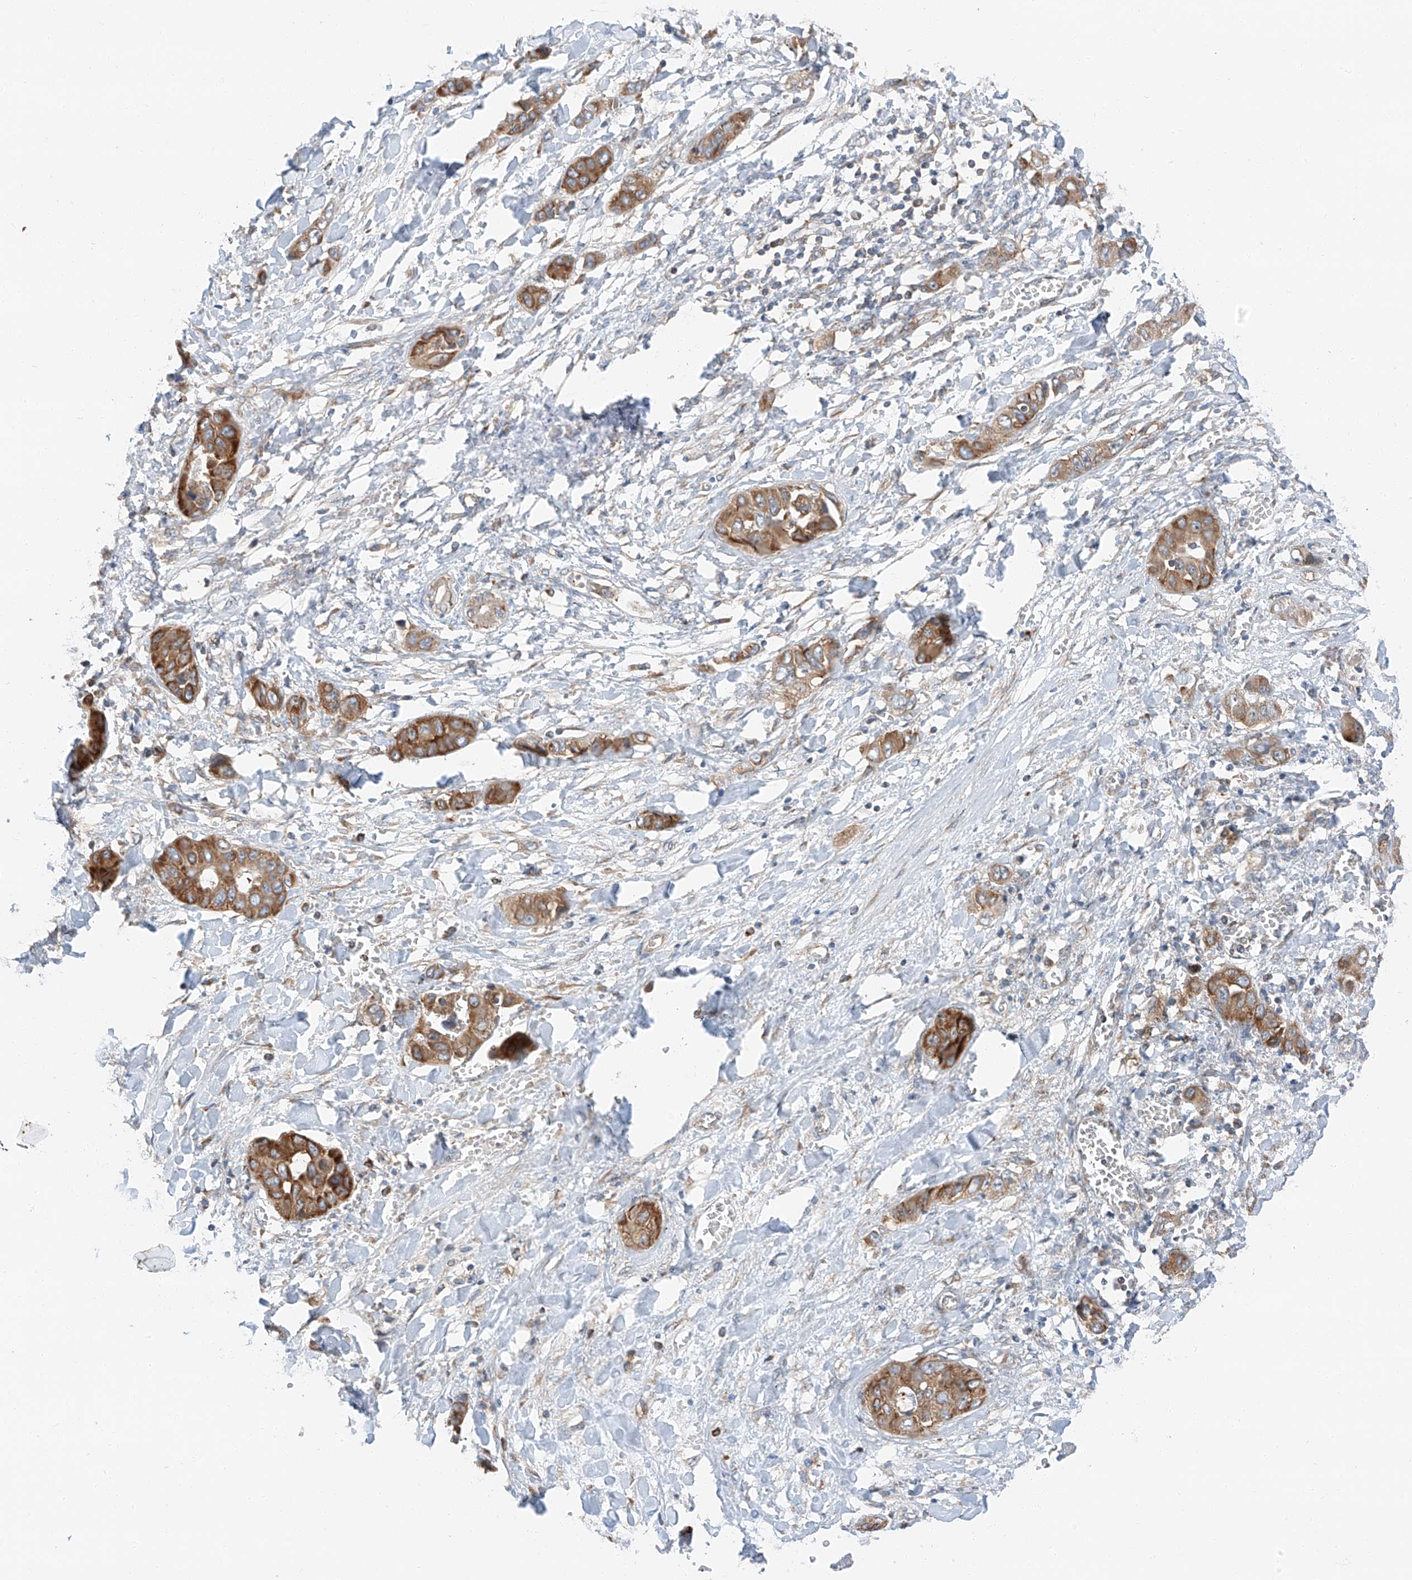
{"staining": {"intensity": "strong", "quantity": ">75%", "location": "cytoplasmic/membranous"}, "tissue": "liver cancer", "cell_type": "Tumor cells", "image_type": "cancer", "snomed": [{"axis": "morphology", "description": "Cholangiocarcinoma"}, {"axis": "topography", "description": "Liver"}], "caption": "Protein staining by immunohistochemistry (IHC) demonstrates strong cytoplasmic/membranous positivity in about >75% of tumor cells in liver cancer (cholangiocarcinoma).", "gene": "ZC3H15", "patient": {"sex": "female", "age": 52}}